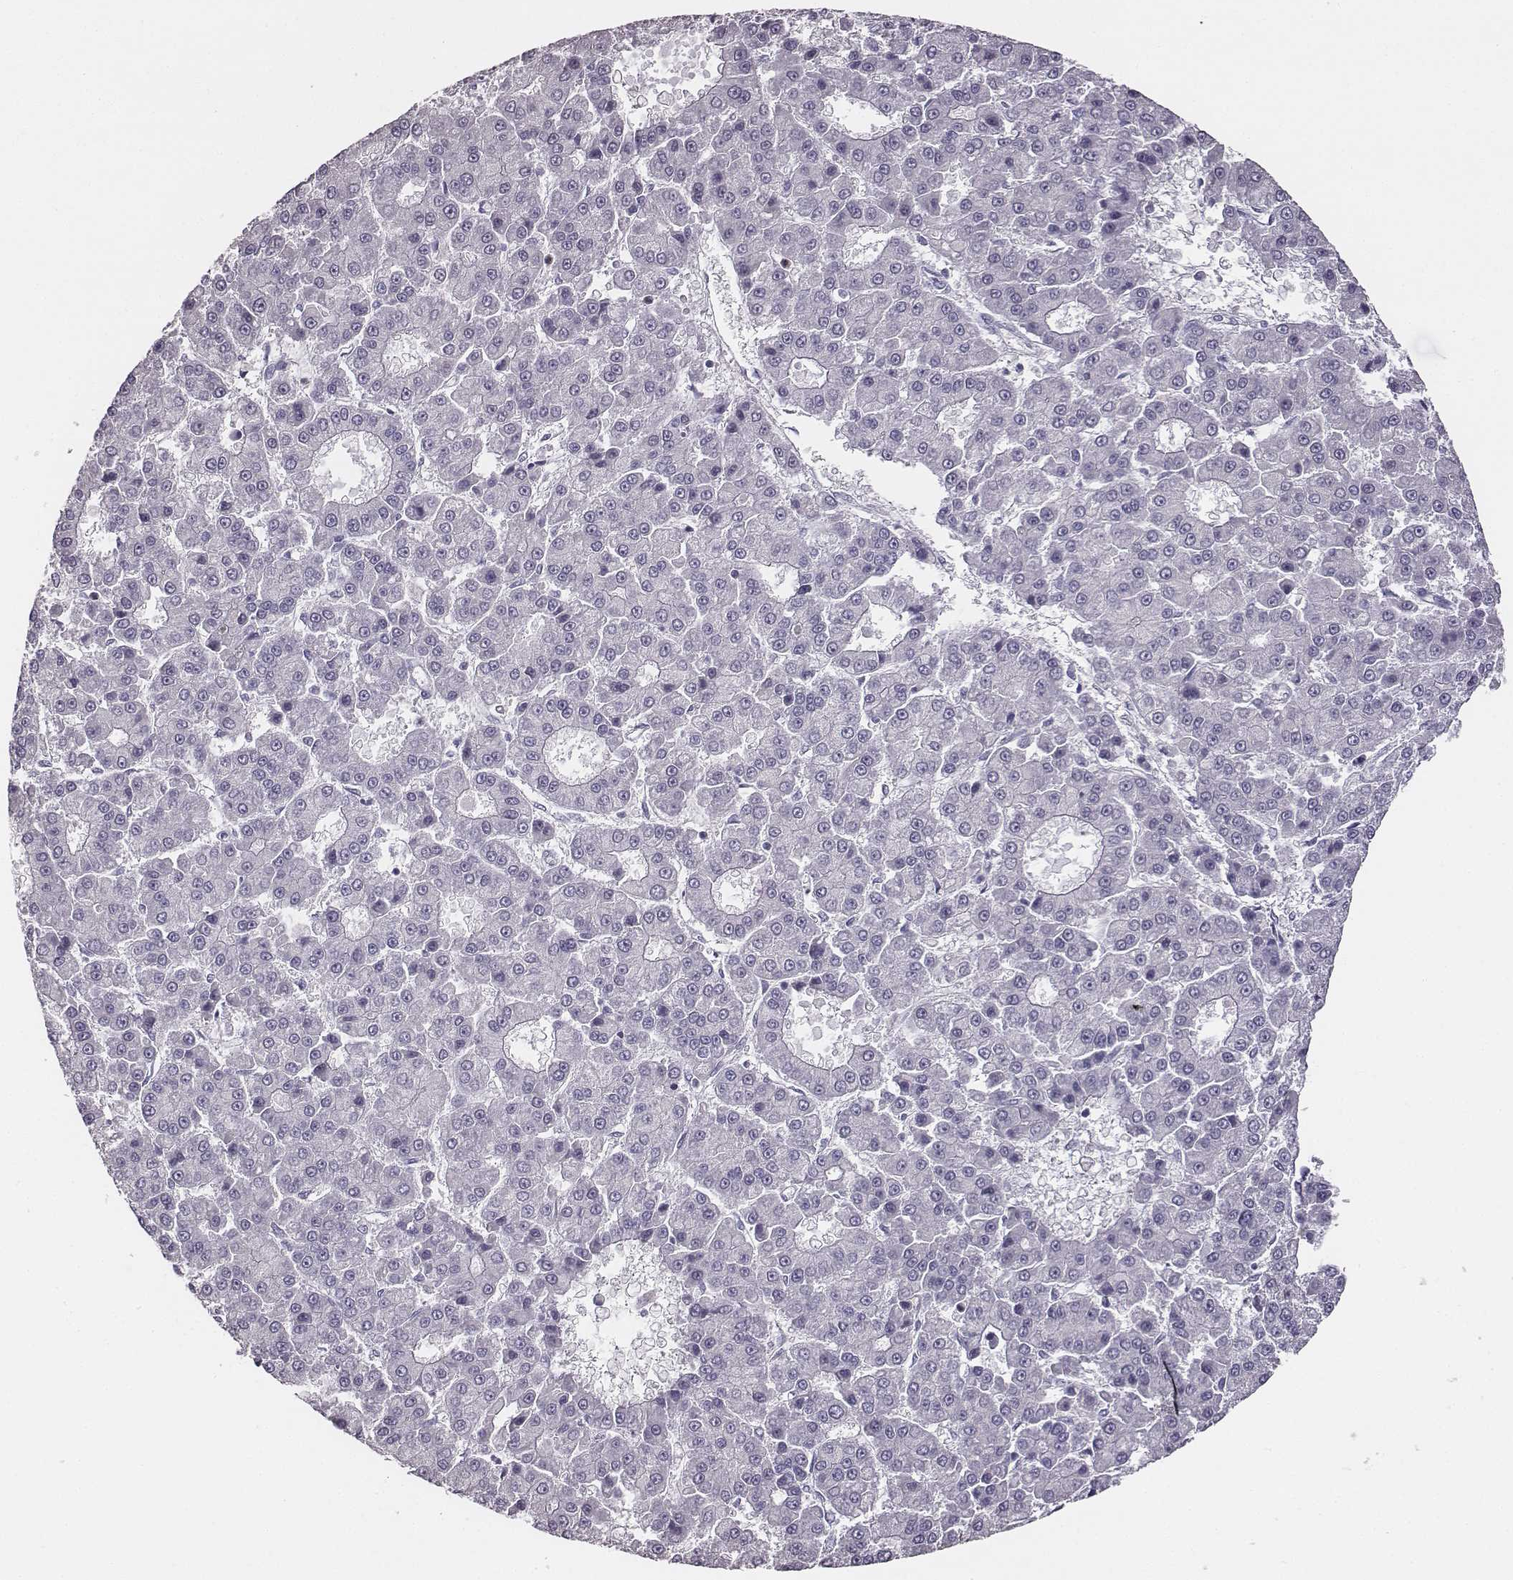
{"staining": {"intensity": "negative", "quantity": "none", "location": "none"}, "tissue": "liver cancer", "cell_type": "Tumor cells", "image_type": "cancer", "snomed": [{"axis": "morphology", "description": "Carcinoma, Hepatocellular, NOS"}, {"axis": "topography", "description": "Liver"}], "caption": "Immunohistochemical staining of human hepatocellular carcinoma (liver) demonstrates no significant positivity in tumor cells. (DAB (3,3'-diaminobenzidine) IHC, high magnification).", "gene": "ADAM7", "patient": {"sex": "male", "age": 70}}